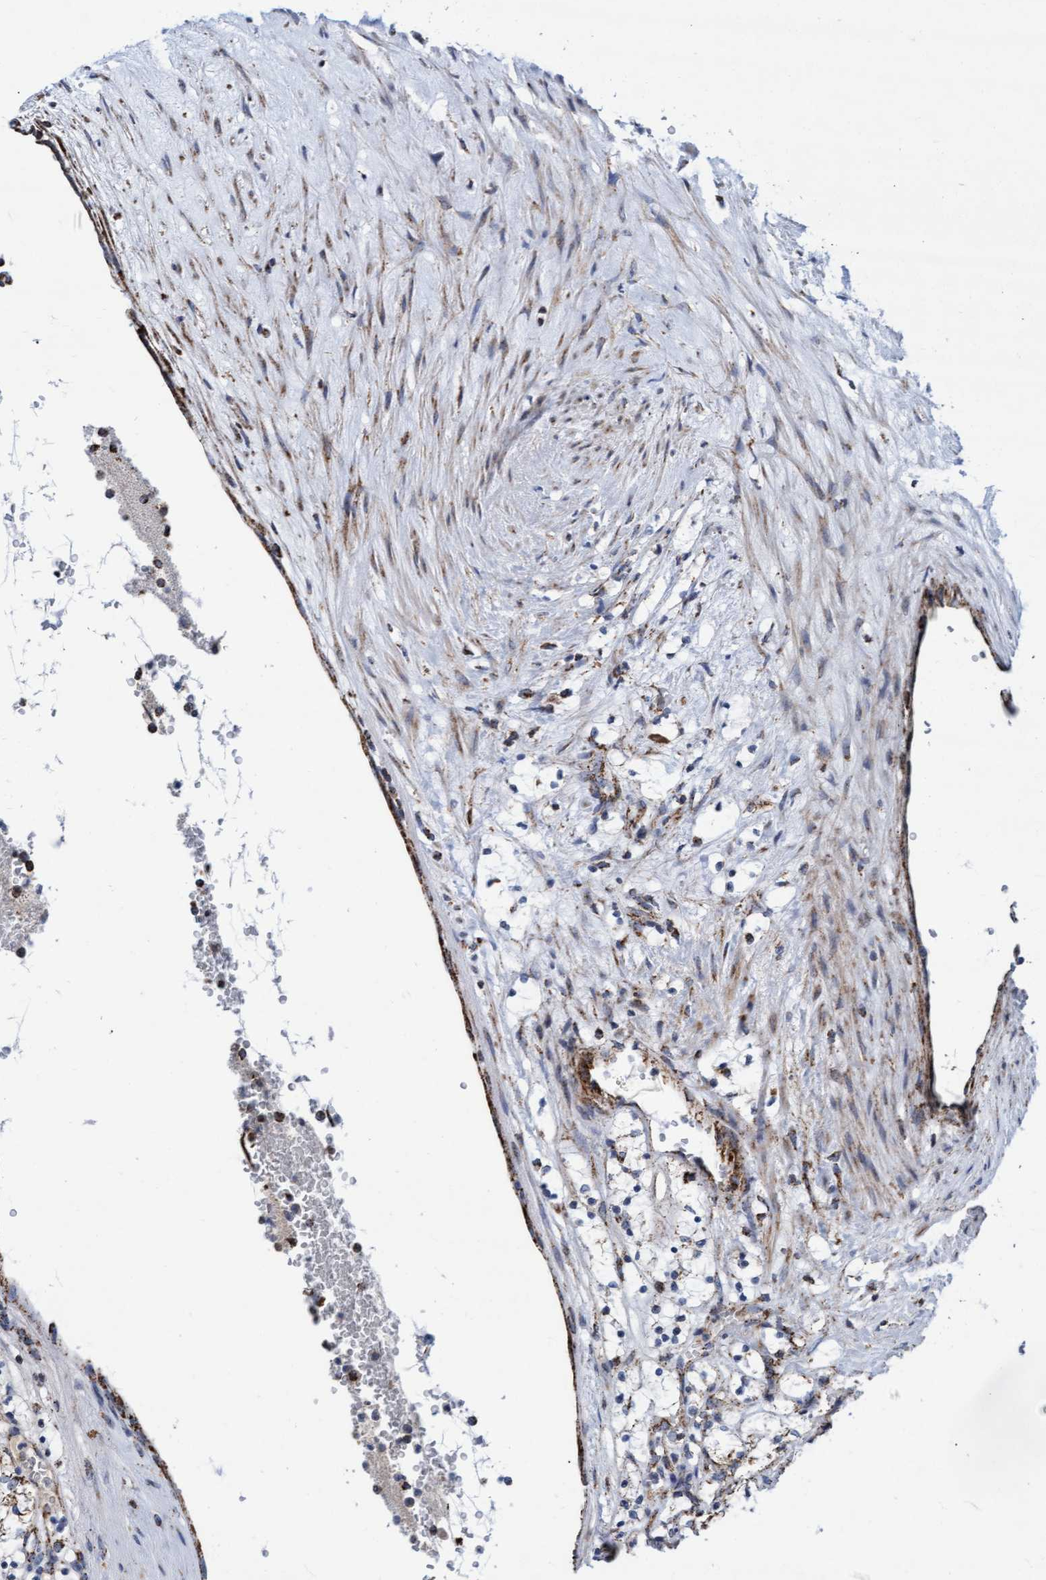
{"staining": {"intensity": "moderate", "quantity": ">75%", "location": "cytoplasmic/membranous"}, "tissue": "renal cancer", "cell_type": "Tumor cells", "image_type": "cancer", "snomed": [{"axis": "morphology", "description": "Adenocarcinoma, NOS"}, {"axis": "topography", "description": "Kidney"}], "caption": "Moderate cytoplasmic/membranous expression for a protein is identified in about >75% of tumor cells of renal cancer (adenocarcinoma) using immunohistochemistry.", "gene": "MRPL38", "patient": {"sex": "female", "age": 69}}